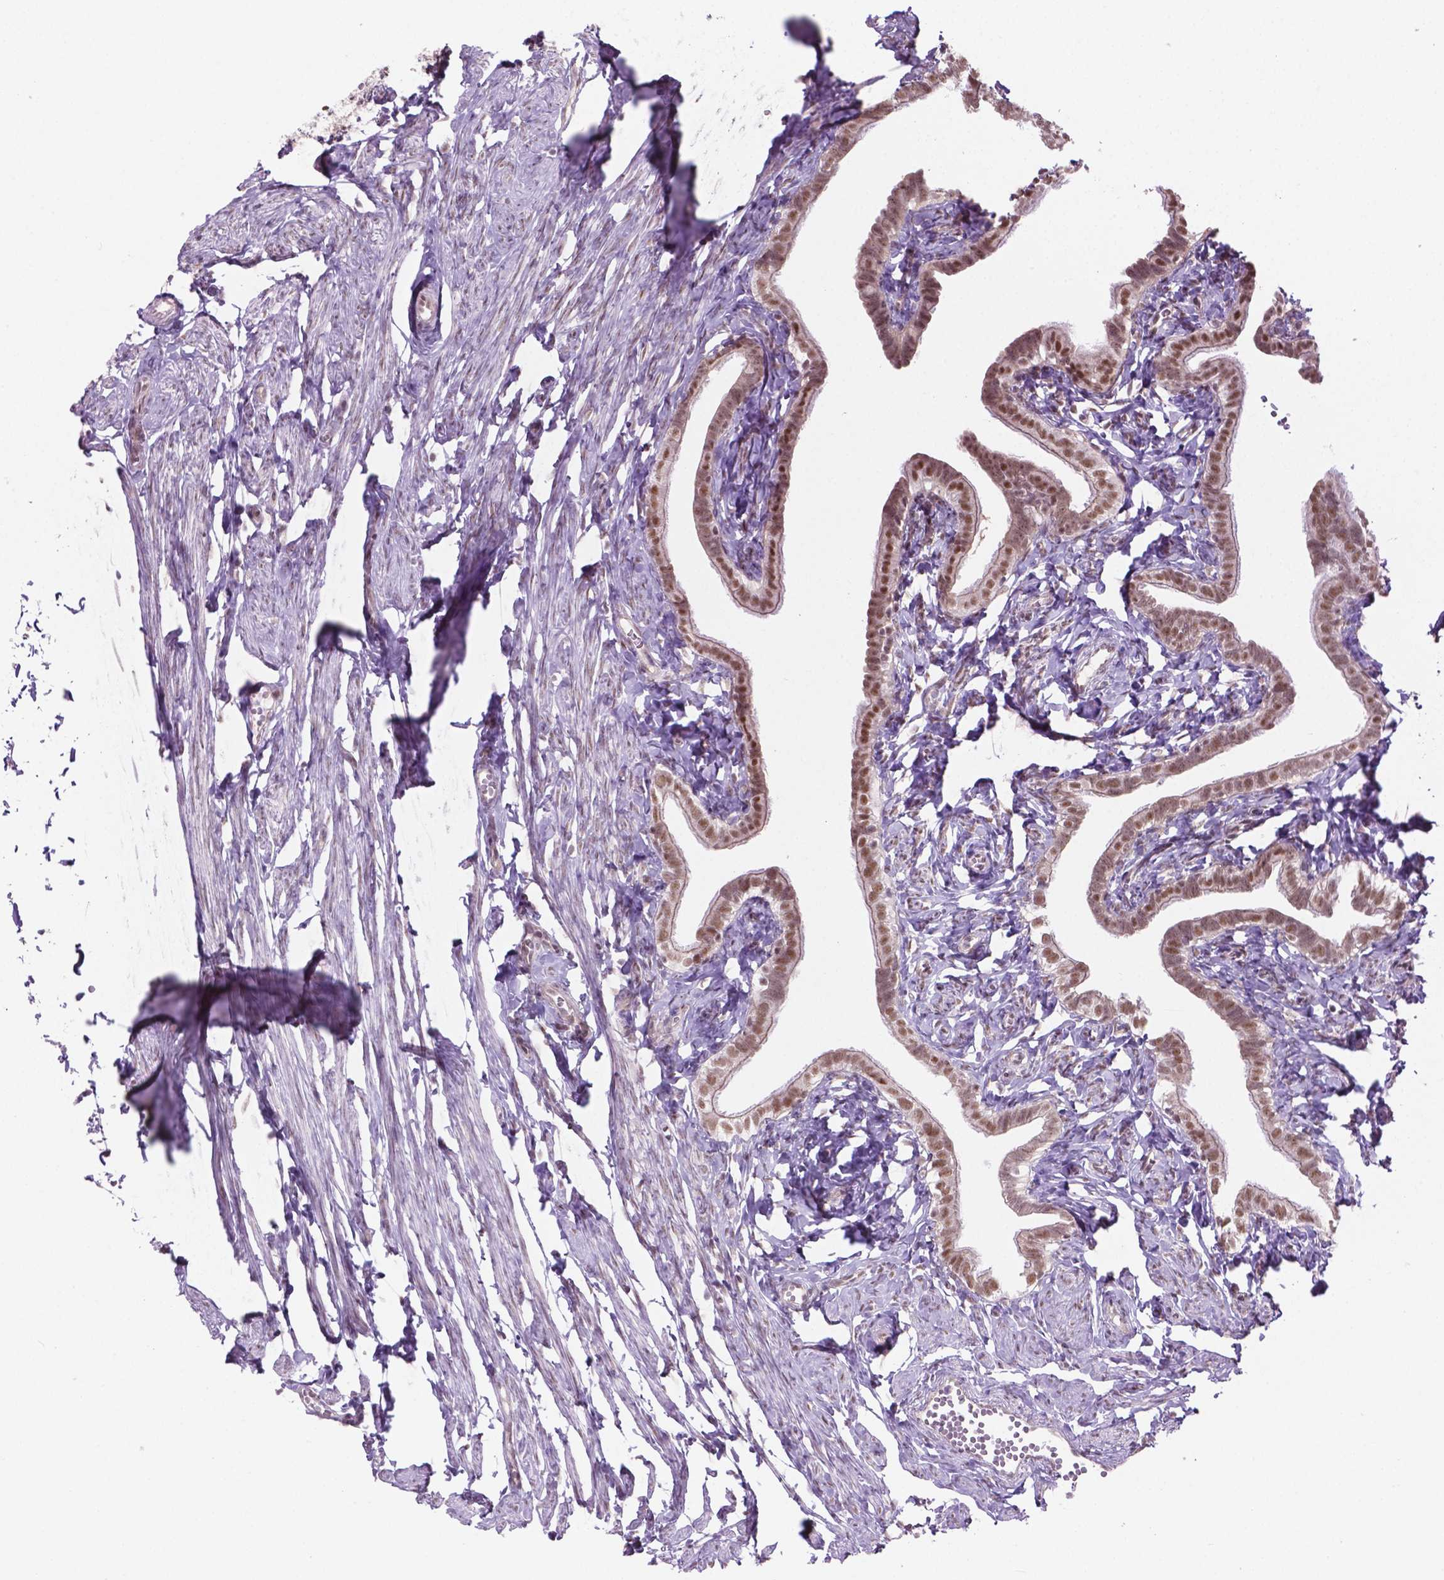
{"staining": {"intensity": "moderate", "quantity": ">75%", "location": "cytoplasmic/membranous,nuclear"}, "tissue": "fallopian tube", "cell_type": "Glandular cells", "image_type": "normal", "snomed": [{"axis": "morphology", "description": "Normal tissue, NOS"}, {"axis": "topography", "description": "Fallopian tube"}], "caption": "Fallopian tube stained with immunohistochemistry displays moderate cytoplasmic/membranous,nuclear staining in approximately >75% of glandular cells. Nuclei are stained in blue.", "gene": "PHAX", "patient": {"sex": "female", "age": 41}}